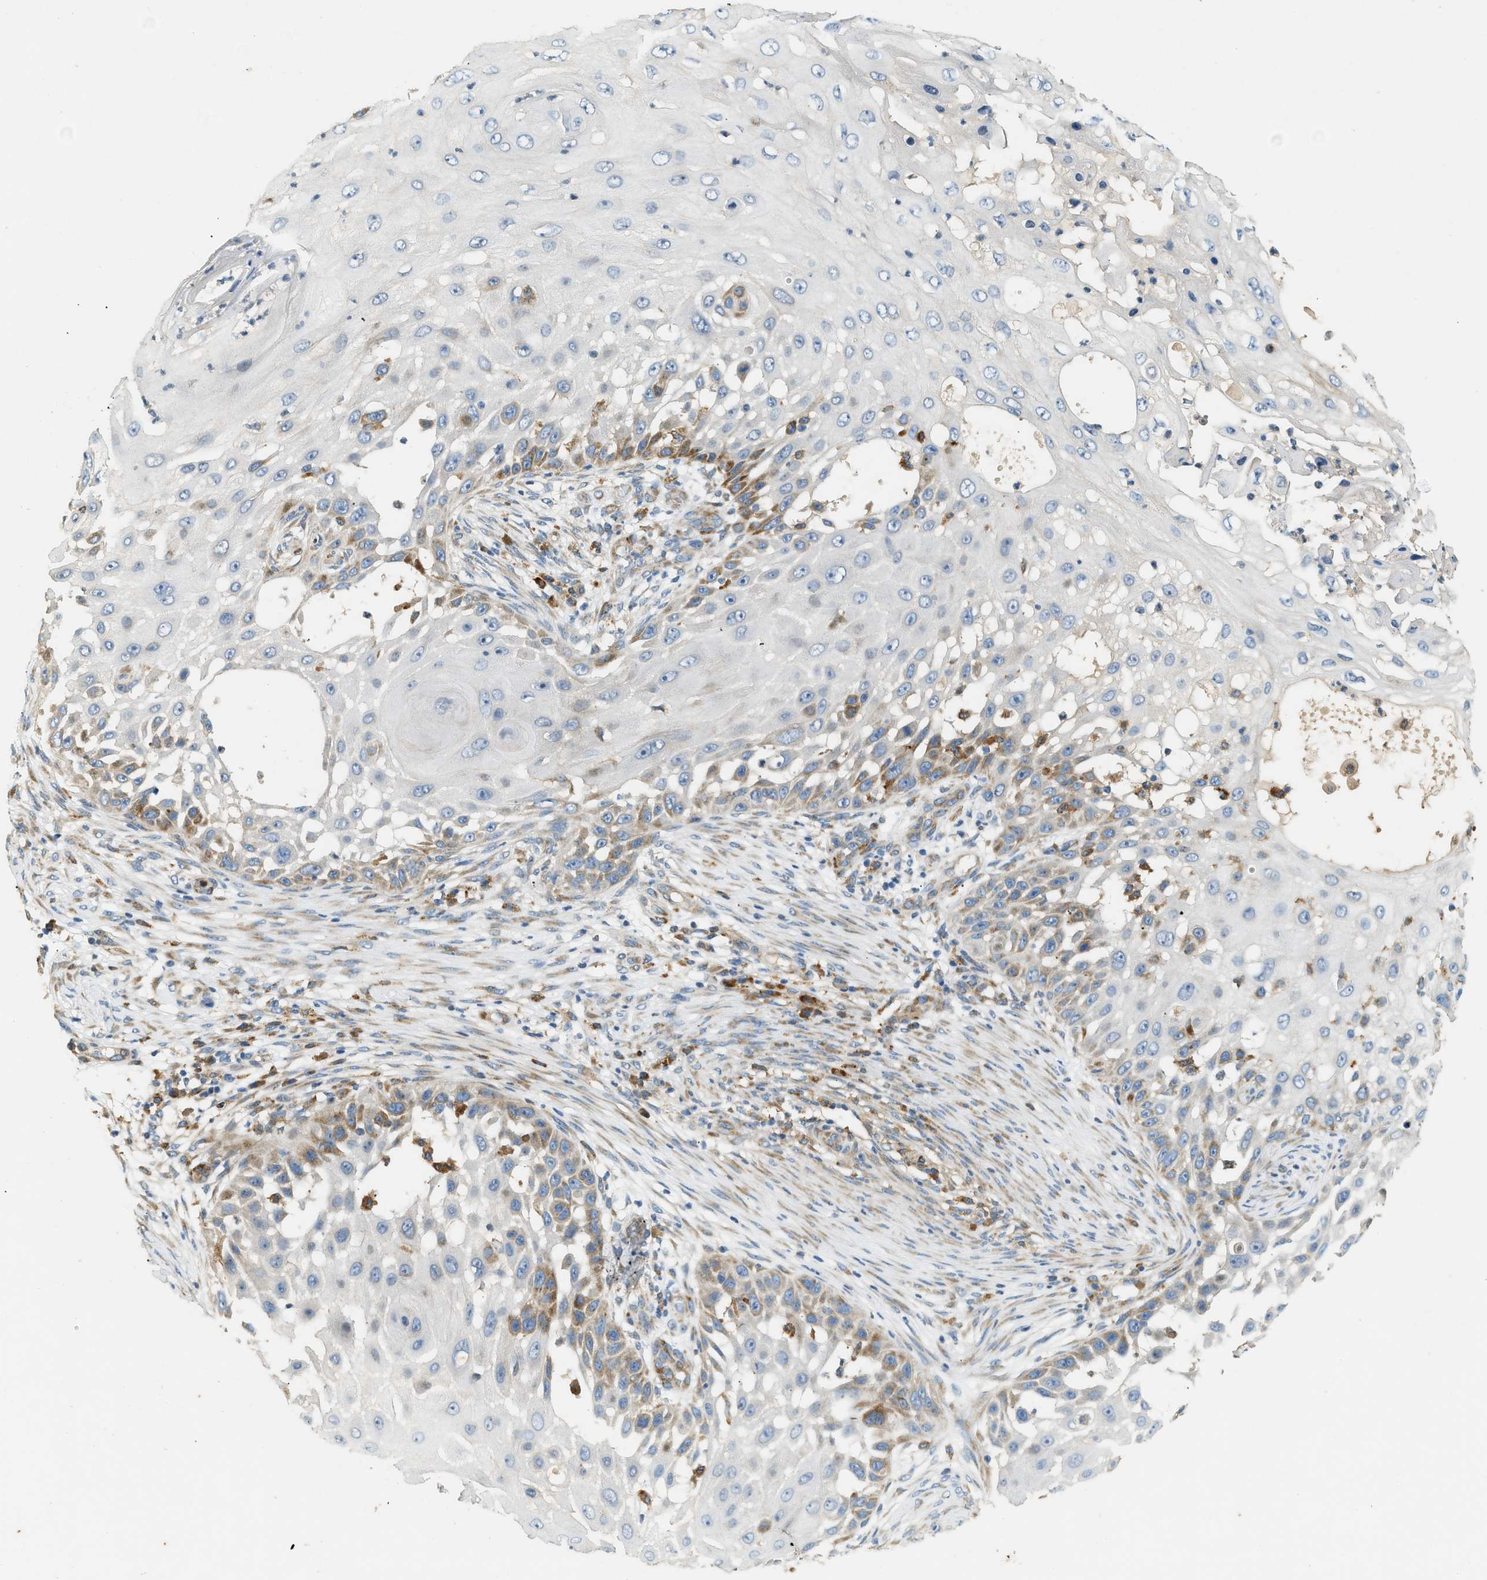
{"staining": {"intensity": "moderate", "quantity": "<25%", "location": "cytoplasmic/membranous"}, "tissue": "skin cancer", "cell_type": "Tumor cells", "image_type": "cancer", "snomed": [{"axis": "morphology", "description": "Squamous cell carcinoma, NOS"}, {"axis": "topography", "description": "Skin"}], "caption": "A brown stain highlights moderate cytoplasmic/membranous staining of a protein in human skin squamous cell carcinoma tumor cells. The staining was performed using DAB to visualize the protein expression in brown, while the nuclei were stained in blue with hematoxylin (Magnification: 20x).", "gene": "CTSB", "patient": {"sex": "female", "age": 44}}